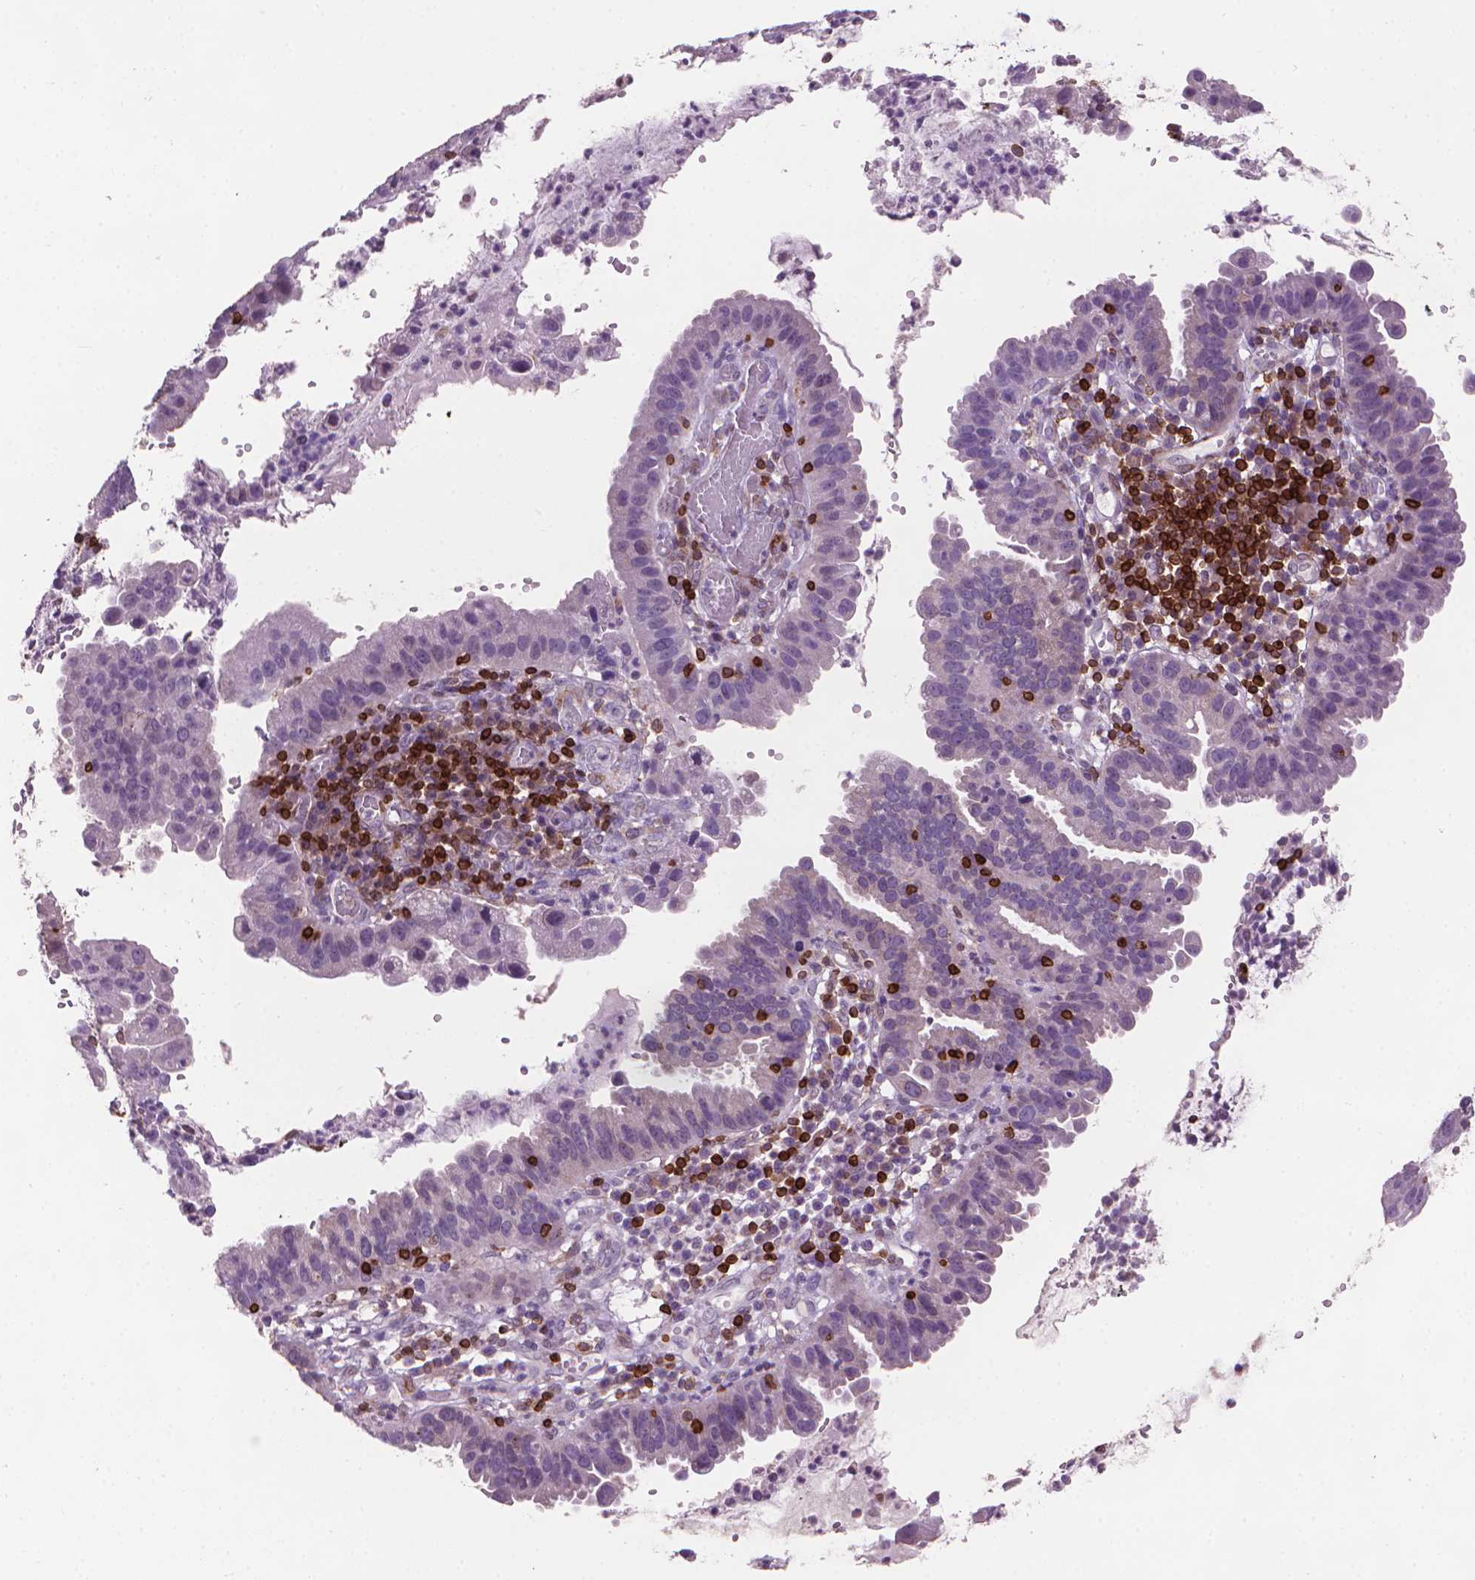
{"staining": {"intensity": "negative", "quantity": "none", "location": "none"}, "tissue": "cervical cancer", "cell_type": "Tumor cells", "image_type": "cancer", "snomed": [{"axis": "morphology", "description": "Adenocarcinoma, NOS"}, {"axis": "topography", "description": "Cervix"}], "caption": "Cervical cancer (adenocarcinoma) stained for a protein using immunohistochemistry (IHC) displays no positivity tumor cells.", "gene": "BCL2", "patient": {"sex": "female", "age": 34}}